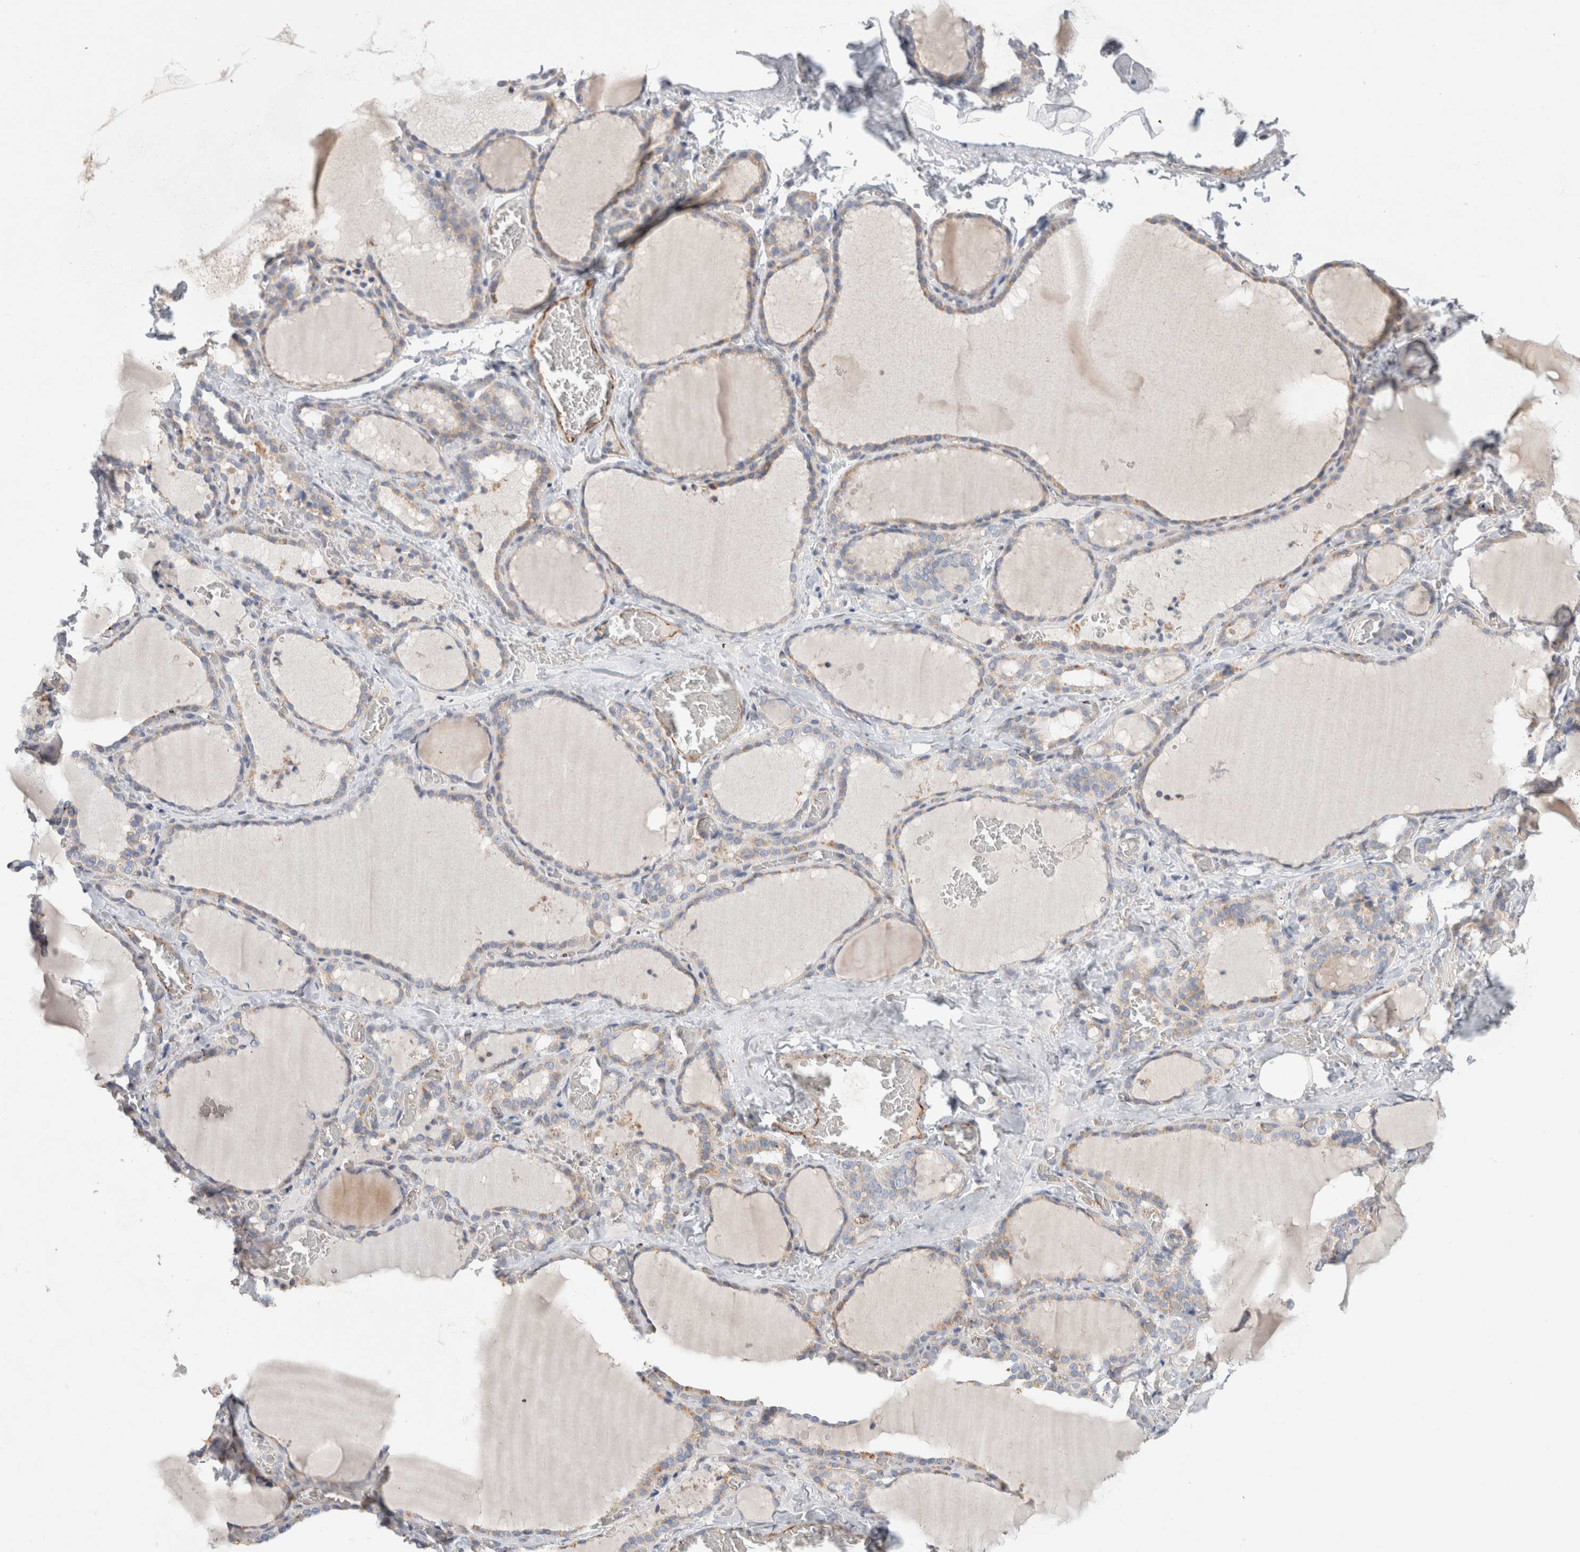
{"staining": {"intensity": "moderate", "quantity": ">75%", "location": "cytoplasmic/membranous"}, "tissue": "thyroid gland", "cell_type": "Glandular cells", "image_type": "normal", "snomed": [{"axis": "morphology", "description": "Normal tissue, NOS"}, {"axis": "topography", "description": "Thyroid gland"}], "caption": "The image shows staining of benign thyroid gland, revealing moderate cytoplasmic/membranous protein staining (brown color) within glandular cells. Using DAB (brown) and hematoxylin (blue) stains, captured at high magnification using brightfield microscopy.", "gene": "CNPY4", "patient": {"sex": "female", "age": 22}}